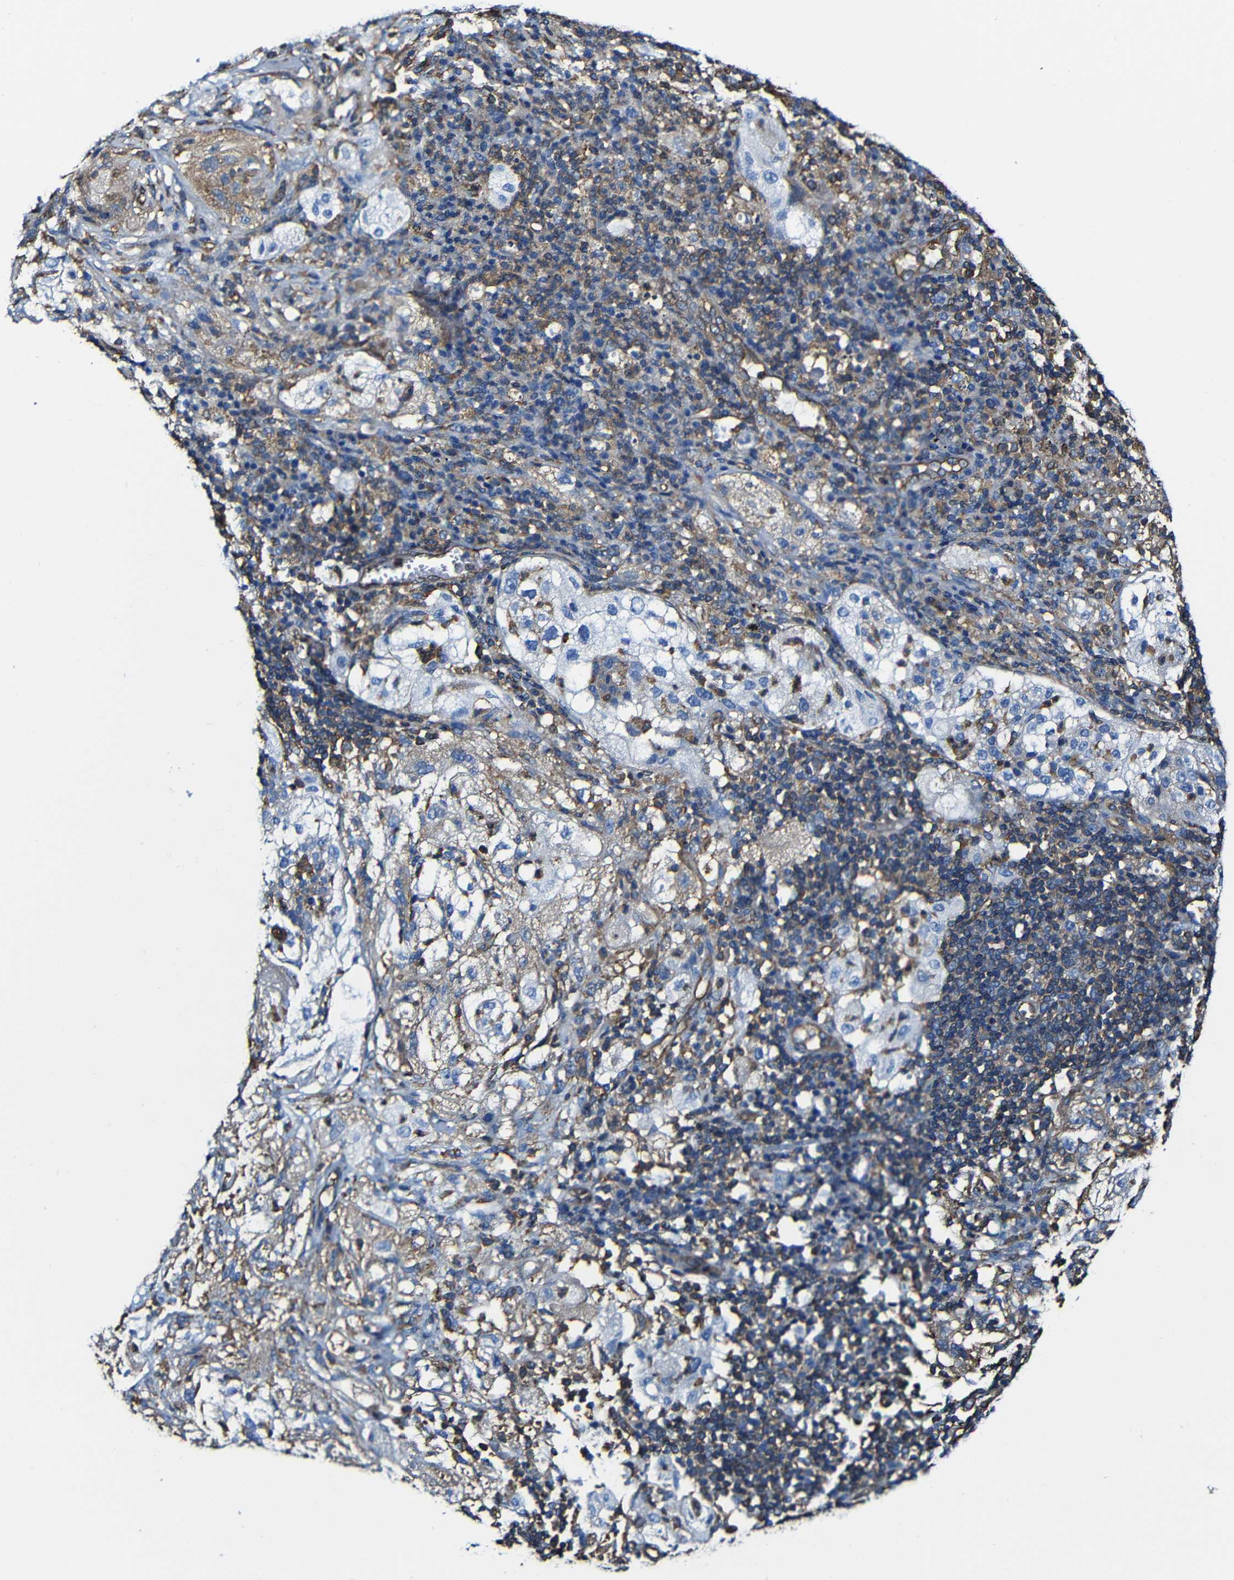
{"staining": {"intensity": "moderate", "quantity": "<25%", "location": "cytoplasmic/membranous"}, "tissue": "lung cancer", "cell_type": "Tumor cells", "image_type": "cancer", "snomed": [{"axis": "morphology", "description": "Inflammation, NOS"}, {"axis": "morphology", "description": "Squamous cell carcinoma, NOS"}, {"axis": "topography", "description": "Lymph node"}, {"axis": "topography", "description": "Soft tissue"}, {"axis": "topography", "description": "Lung"}], "caption": "Squamous cell carcinoma (lung) was stained to show a protein in brown. There is low levels of moderate cytoplasmic/membranous staining in approximately <25% of tumor cells.", "gene": "MSN", "patient": {"sex": "male", "age": 66}}